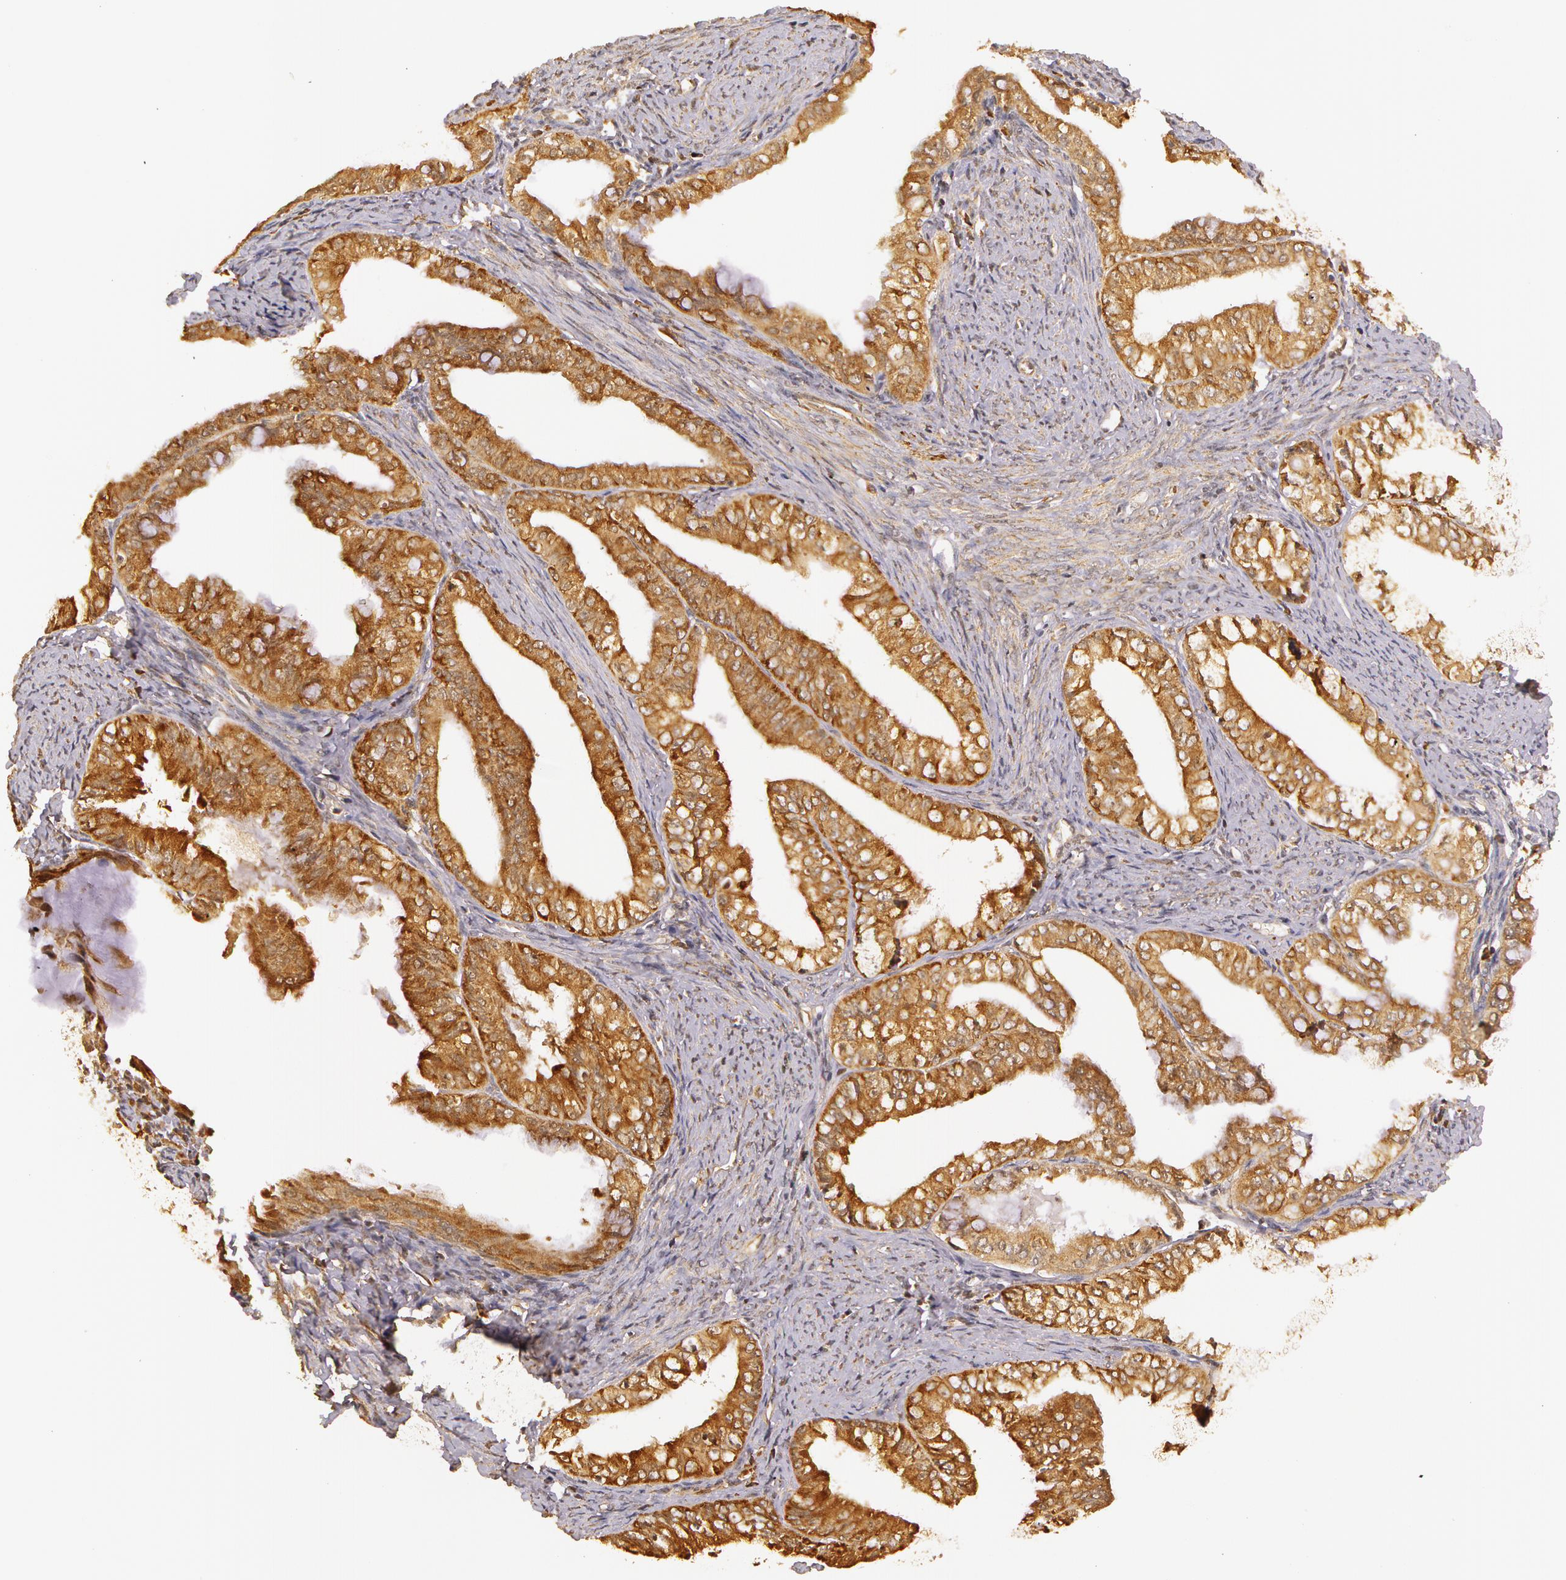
{"staining": {"intensity": "moderate", "quantity": ">75%", "location": "cytoplasmic/membranous"}, "tissue": "endometrial cancer", "cell_type": "Tumor cells", "image_type": "cancer", "snomed": [{"axis": "morphology", "description": "Adenocarcinoma, NOS"}, {"axis": "topography", "description": "Endometrium"}], "caption": "The photomicrograph shows immunohistochemical staining of adenocarcinoma (endometrial). There is moderate cytoplasmic/membranous positivity is identified in approximately >75% of tumor cells. Using DAB (3,3'-diaminobenzidine) (brown) and hematoxylin (blue) stains, captured at high magnification using brightfield microscopy.", "gene": "ASCC2", "patient": {"sex": "female", "age": 76}}